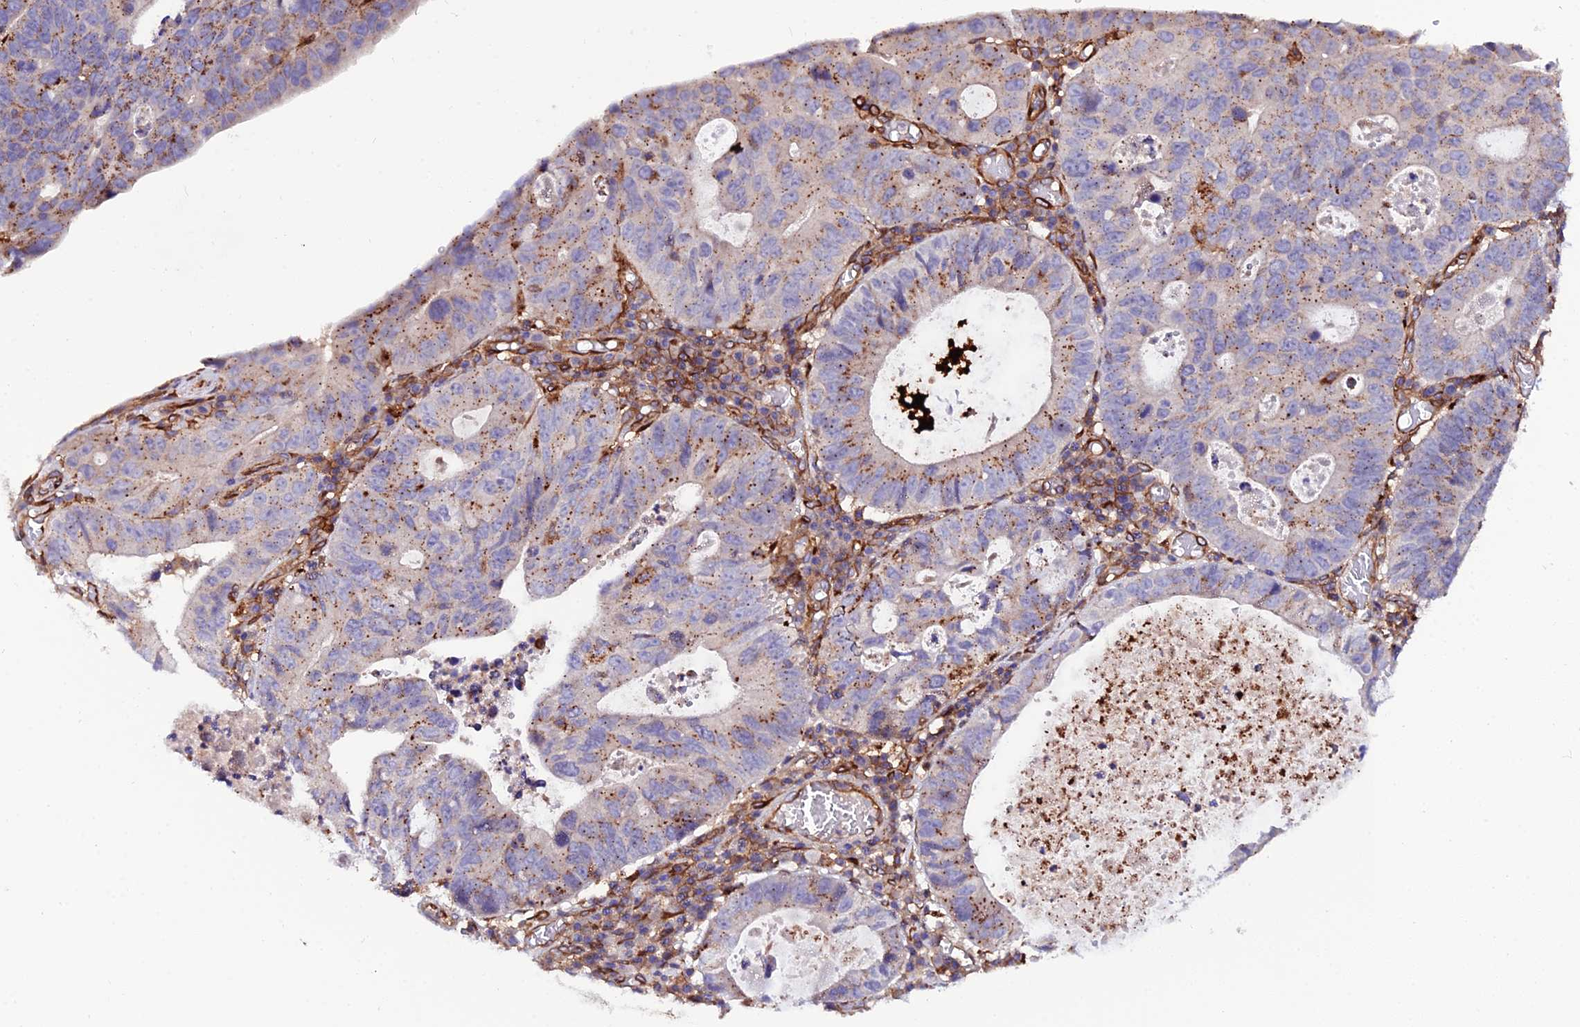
{"staining": {"intensity": "moderate", "quantity": "25%-75%", "location": "cytoplasmic/membranous"}, "tissue": "stomach cancer", "cell_type": "Tumor cells", "image_type": "cancer", "snomed": [{"axis": "morphology", "description": "Adenocarcinoma, NOS"}, {"axis": "topography", "description": "Stomach"}], "caption": "Stomach adenocarcinoma tissue shows moderate cytoplasmic/membranous positivity in approximately 25%-75% of tumor cells", "gene": "TRPV2", "patient": {"sex": "male", "age": 59}}